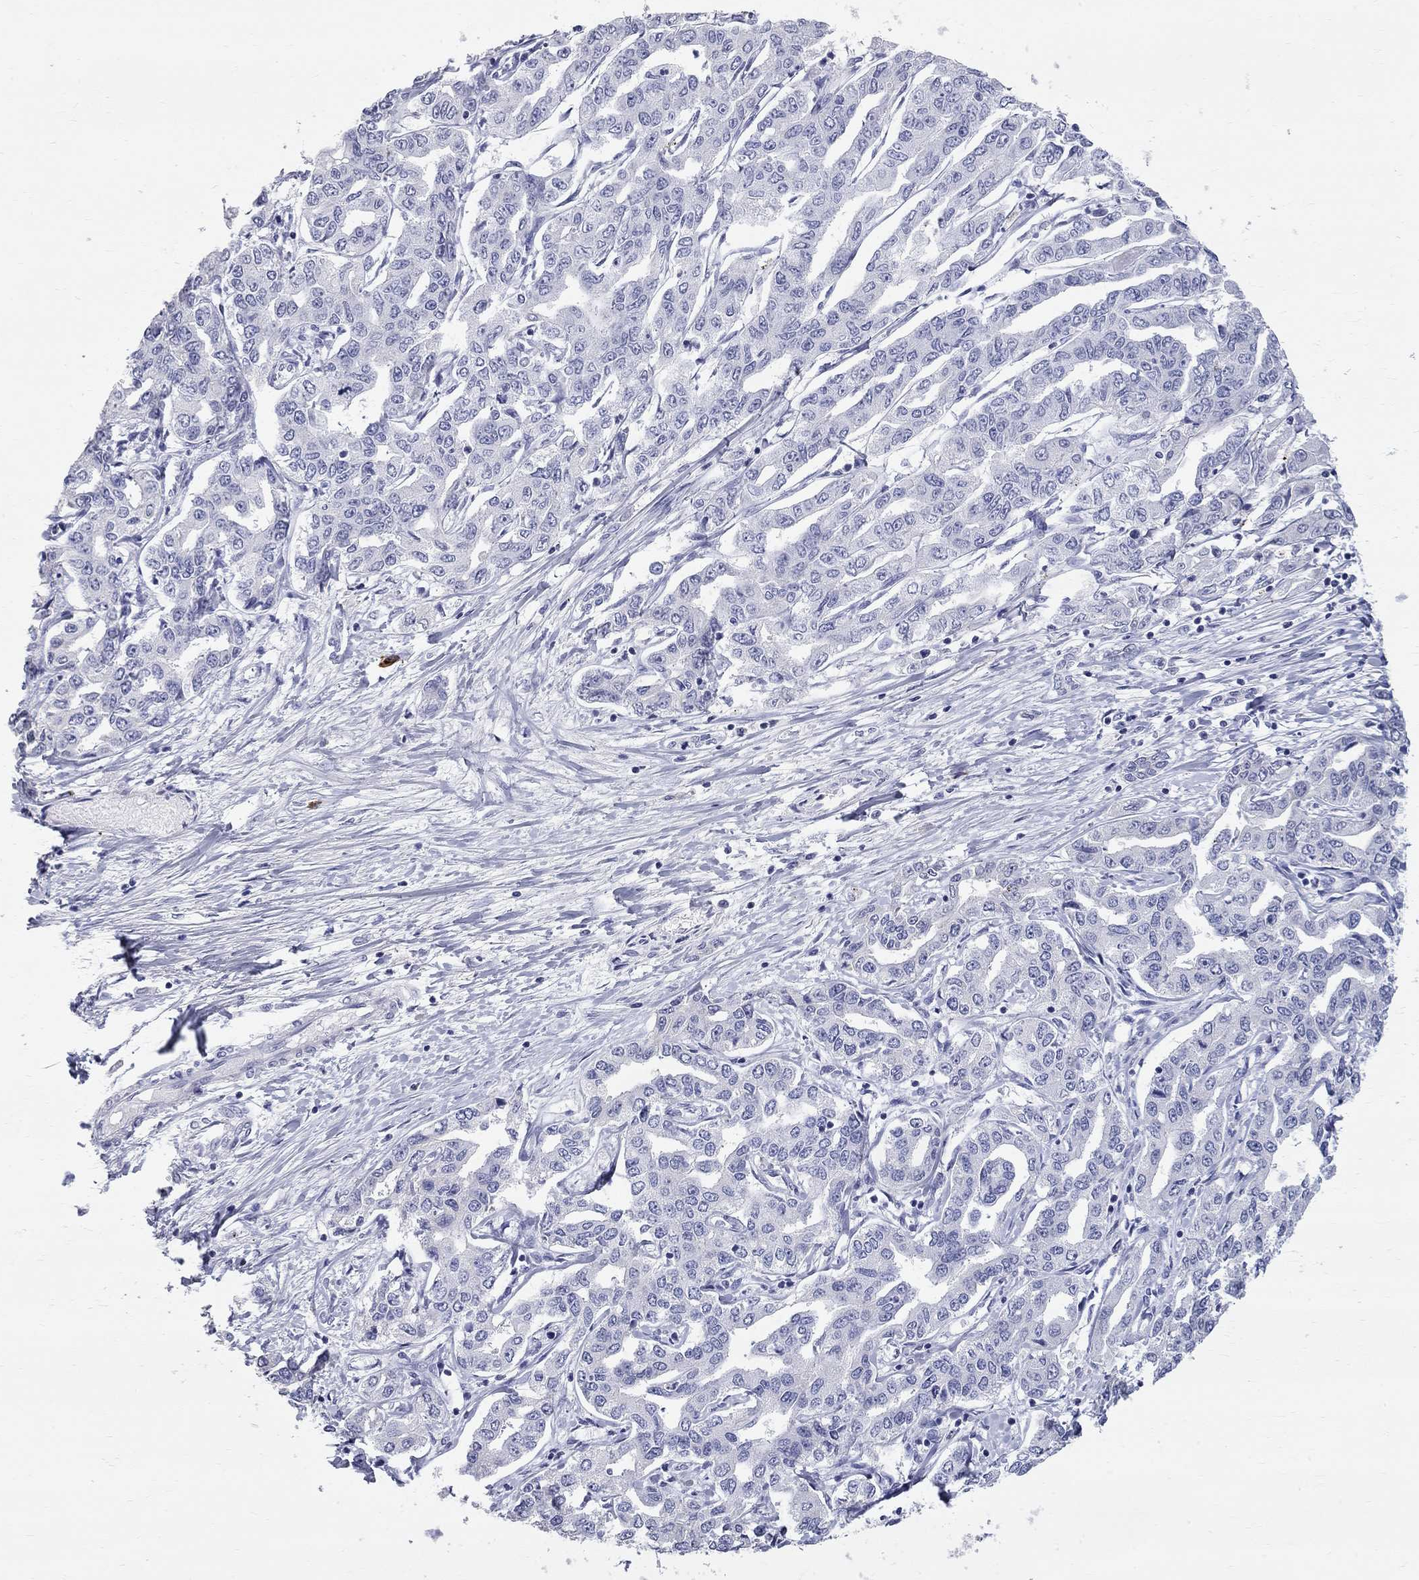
{"staining": {"intensity": "negative", "quantity": "none", "location": "none"}, "tissue": "liver cancer", "cell_type": "Tumor cells", "image_type": "cancer", "snomed": [{"axis": "morphology", "description": "Cholangiocarcinoma"}, {"axis": "topography", "description": "Liver"}], "caption": "Immunohistochemistry photomicrograph of neoplastic tissue: liver cancer stained with DAB reveals no significant protein expression in tumor cells. (Stains: DAB IHC with hematoxylin counter stain, Microscopy: brightfield microscopy at high magnification).", "gene": "PHOX2B", "patient": {"sex": "male", "age": 59}}